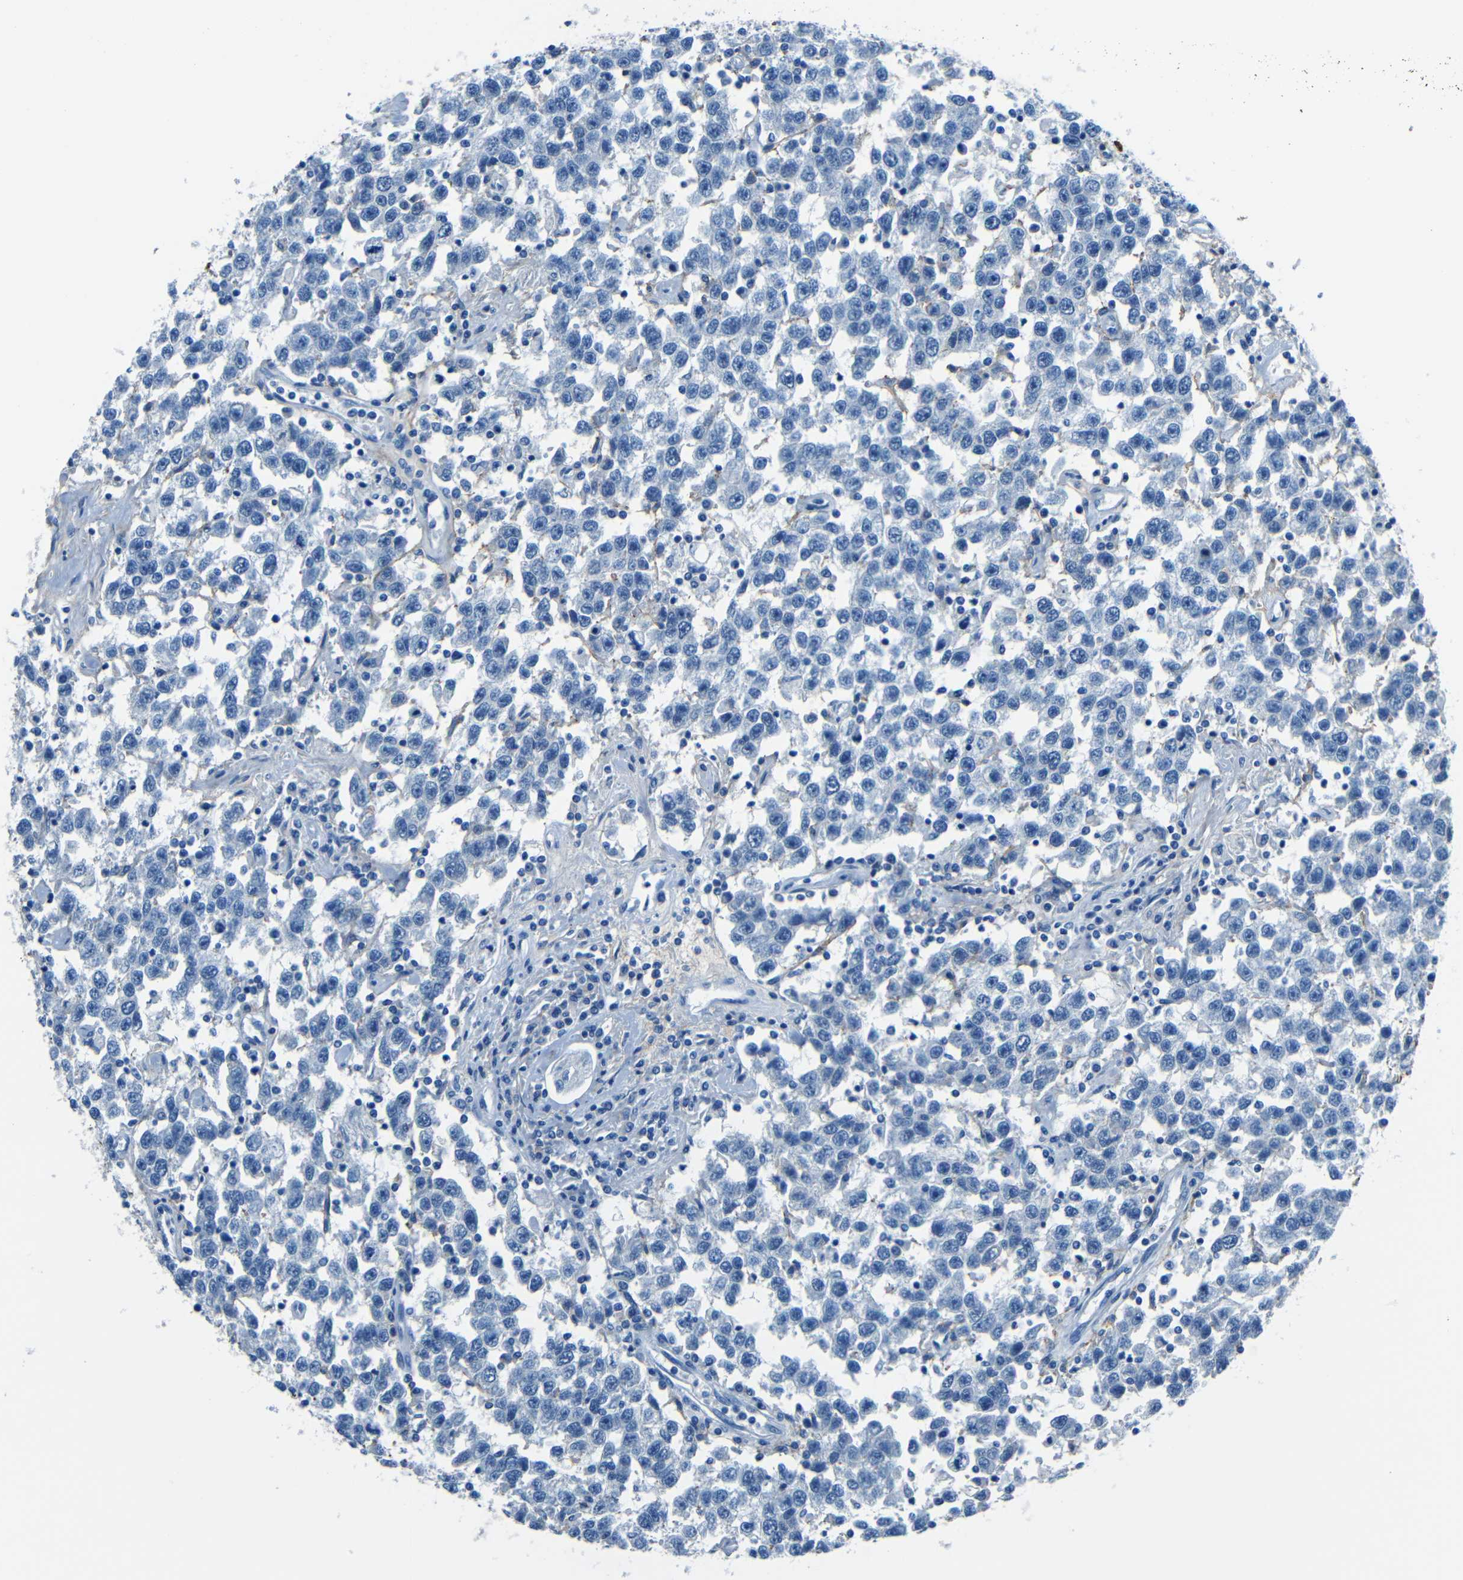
{"staining": {"intensity": "negative", "quantity": "none", "location": "none"}, "tissue": "testis cancer", "cell_type": "Tumor cells", "image_type": "cancer", "snomed": [{"axis": "morphology", "description": "Seminoma, NOS"}, {"axis": "topography", "description": "Testis"}], "caption": "Human seminoma (testis) stained for a protein using IHC shows no staining in tumor cells.", "gene": "FBN2", "patient": {"sex": "male", "age": 41}}